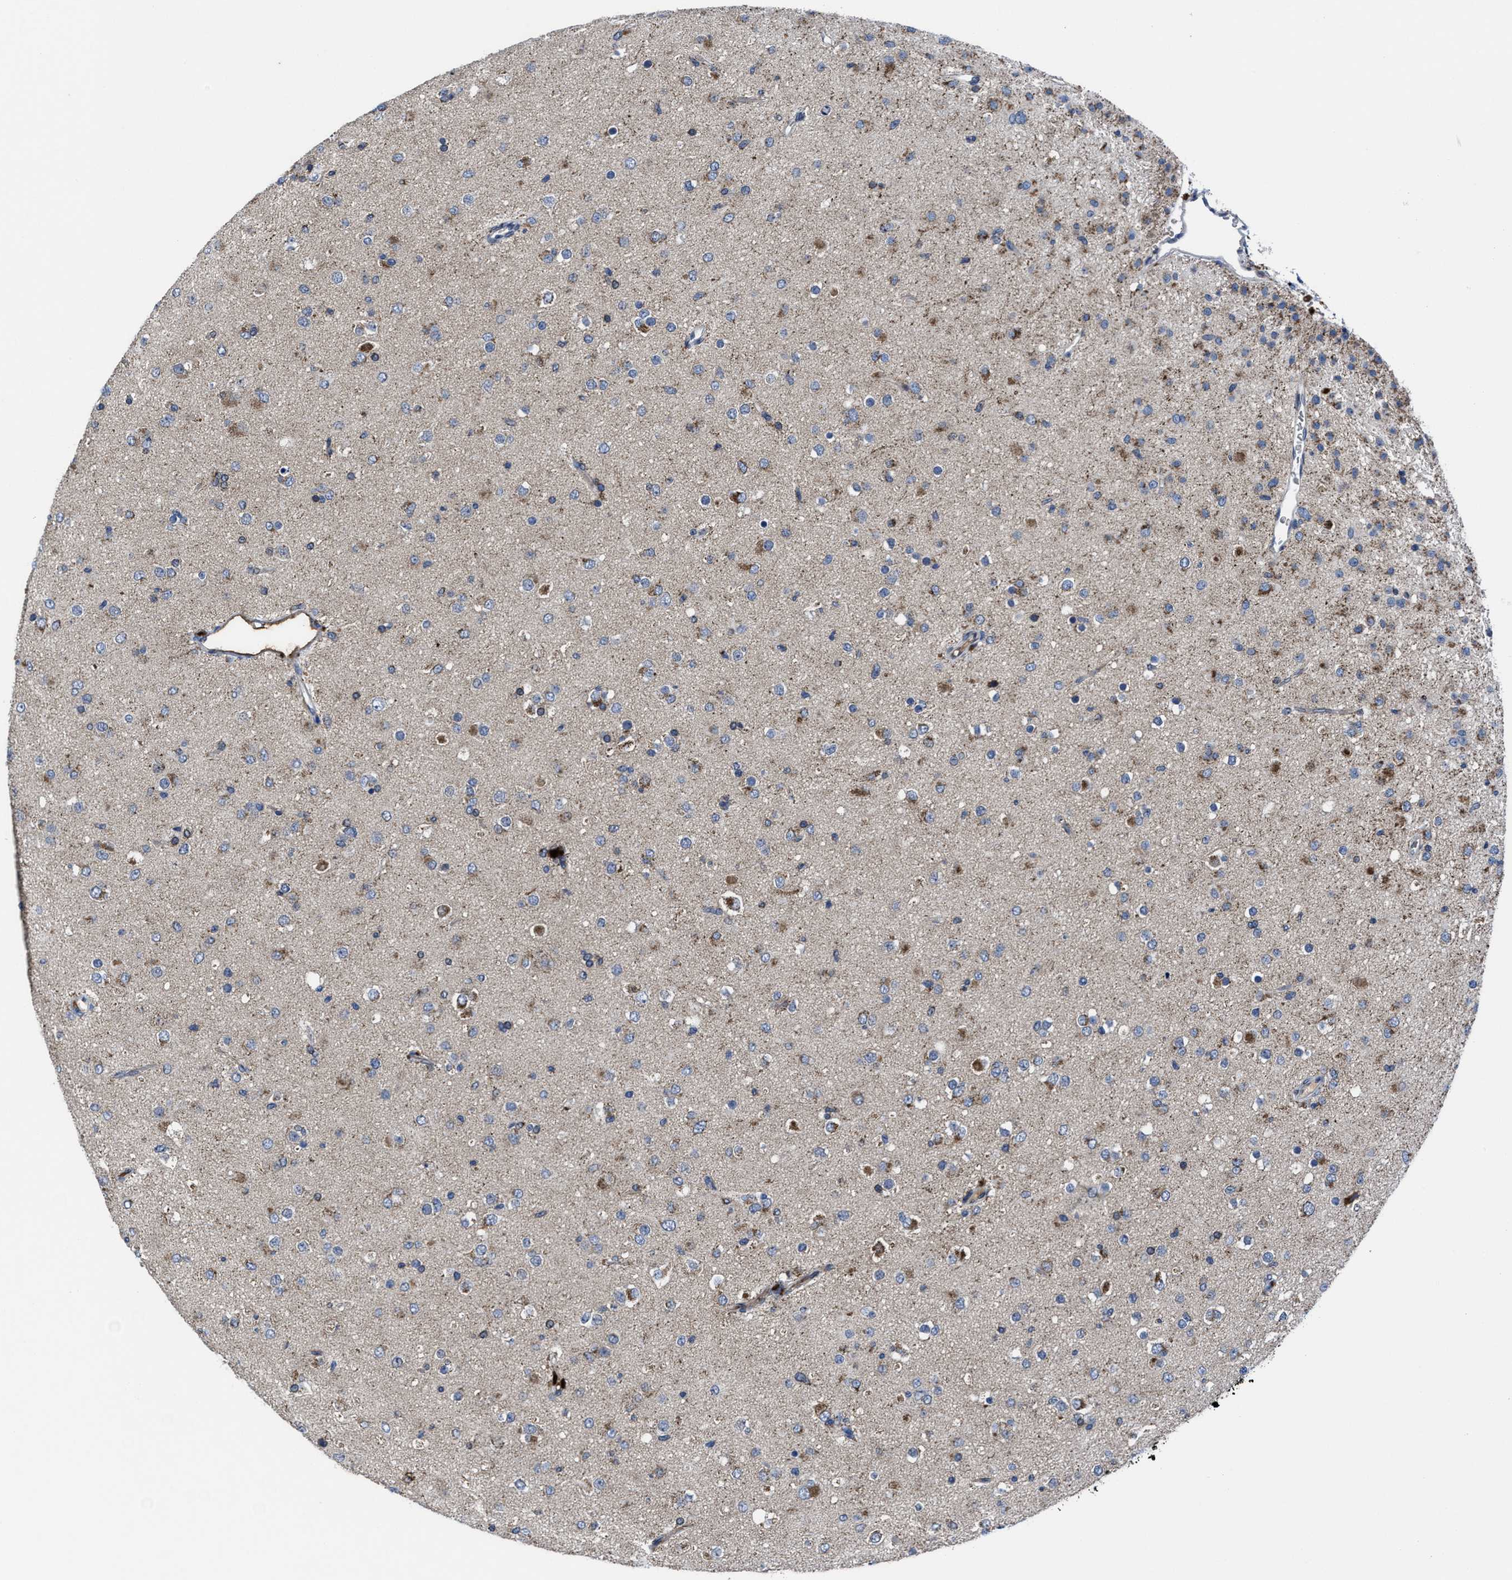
{"staining": {"intensity": "moderate", "quantity": "<25%", "location": "cytoplasmic/membranous"}, "tissue": "glioma", "cell_type": "Tumor cells", "image_type": "cancer", "snomed": [{"axis": "morphology", "description": "Glioma, malignant, Low grade"}, {"axis": "topography", "description": "Brain"}], "caption": "Malignant low-grade glioma tissue demonstrates moderate cytoplasmic/membranous expression in approximately <25% of tumor cells", "gene": "CACNA1D", "patient": {"sex": "male", "age": 65}}